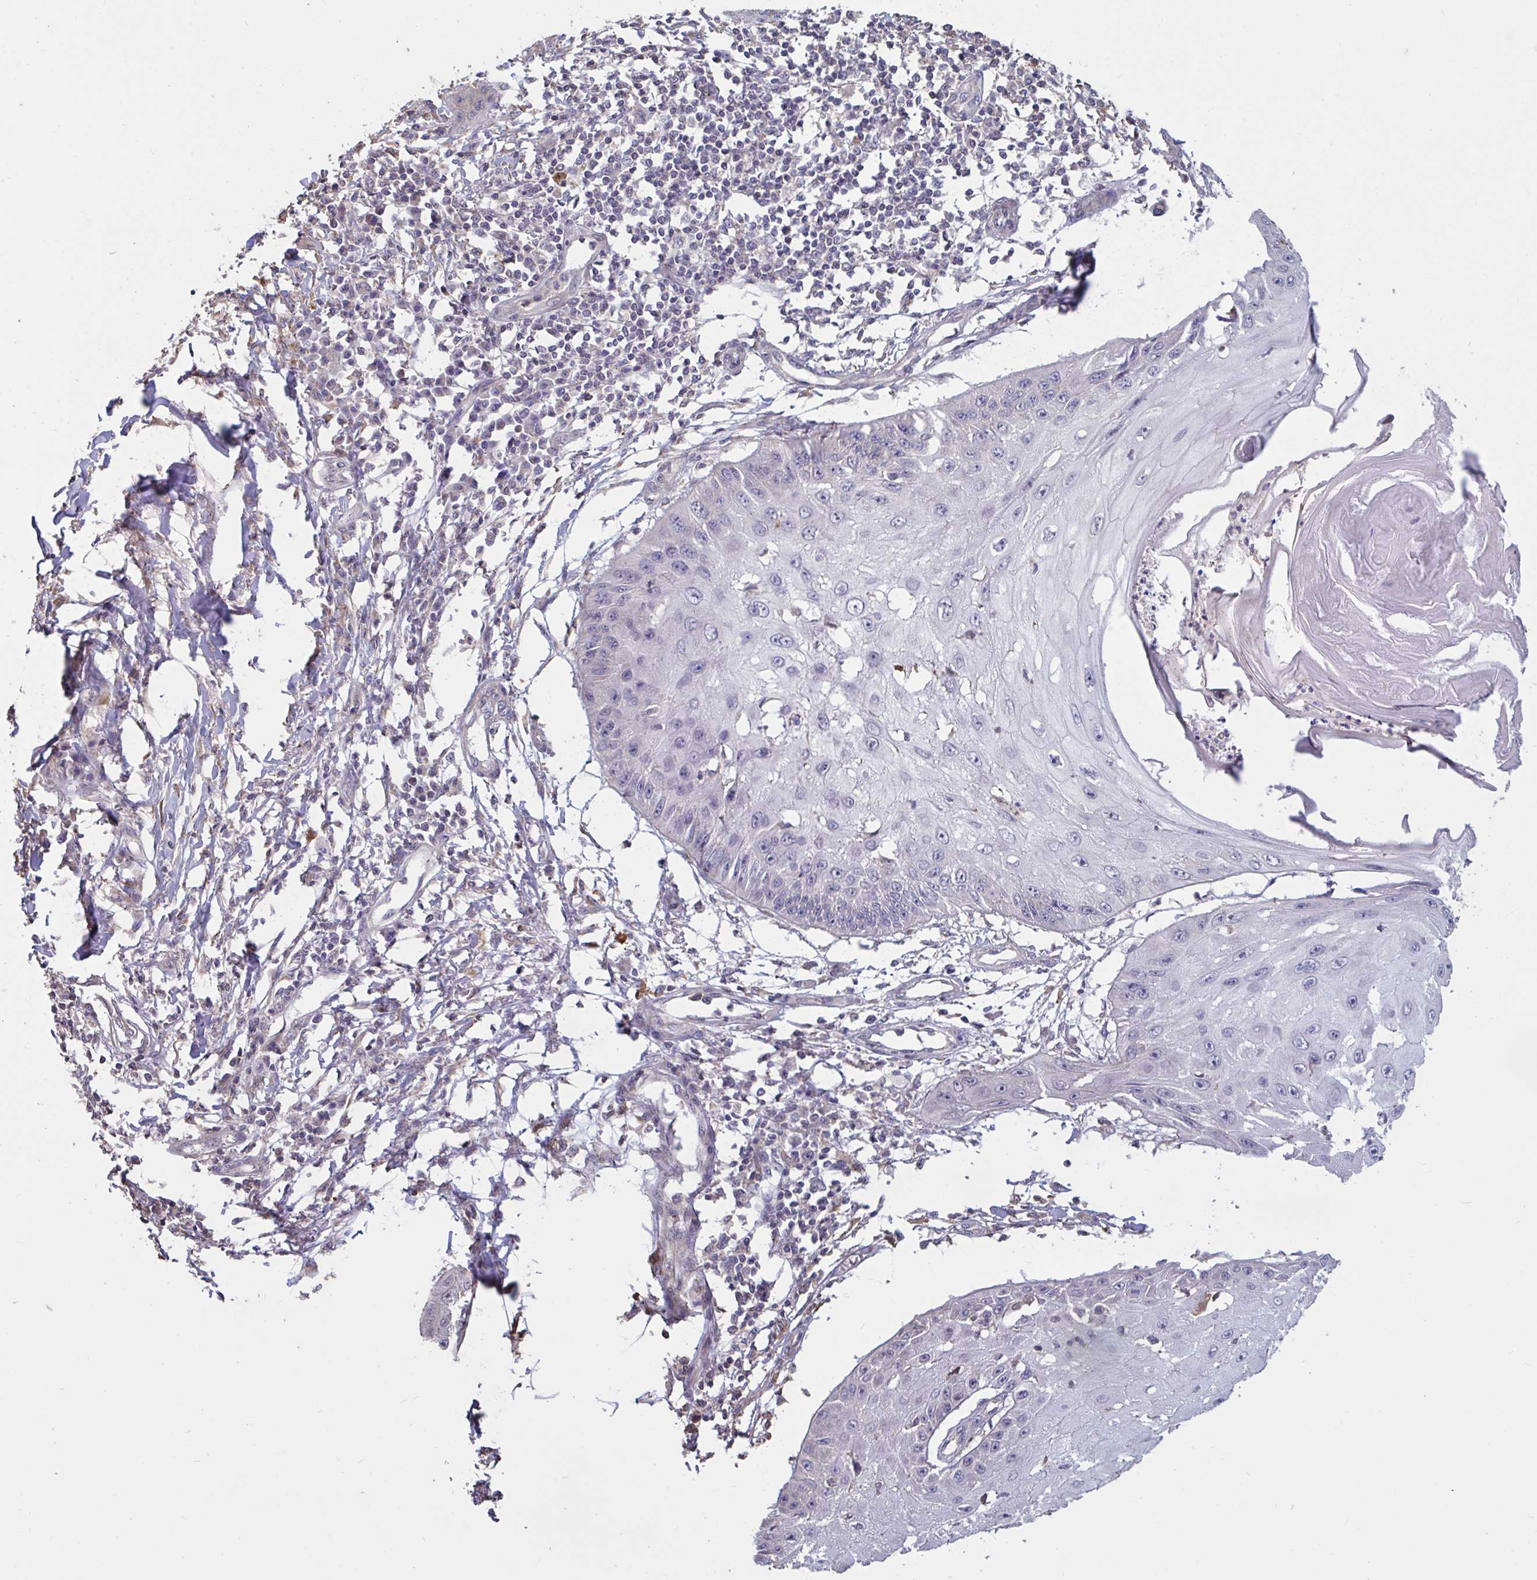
{"staining": {"intensity": "negative", "quantity": "none", "location": "none"}, "tissue": "skin cancer", "cell_type": "Tumor cells", "image_type": "cancer", "snomed": [{"axis": "morphology", "description": "Squamous cell carcinoma, NOS"}, {"axis": "topography", "description": "Skin"}], "caption": "Immunohistochemistry micrograph of neoplastic tissue: skin cancer stained with DAB (3,3'-diaminobenzidine) demonstrates no significant protein expression in tumor cells.", "gene": "DDX39A", "patient": {"sex": "male", "age": 70}}